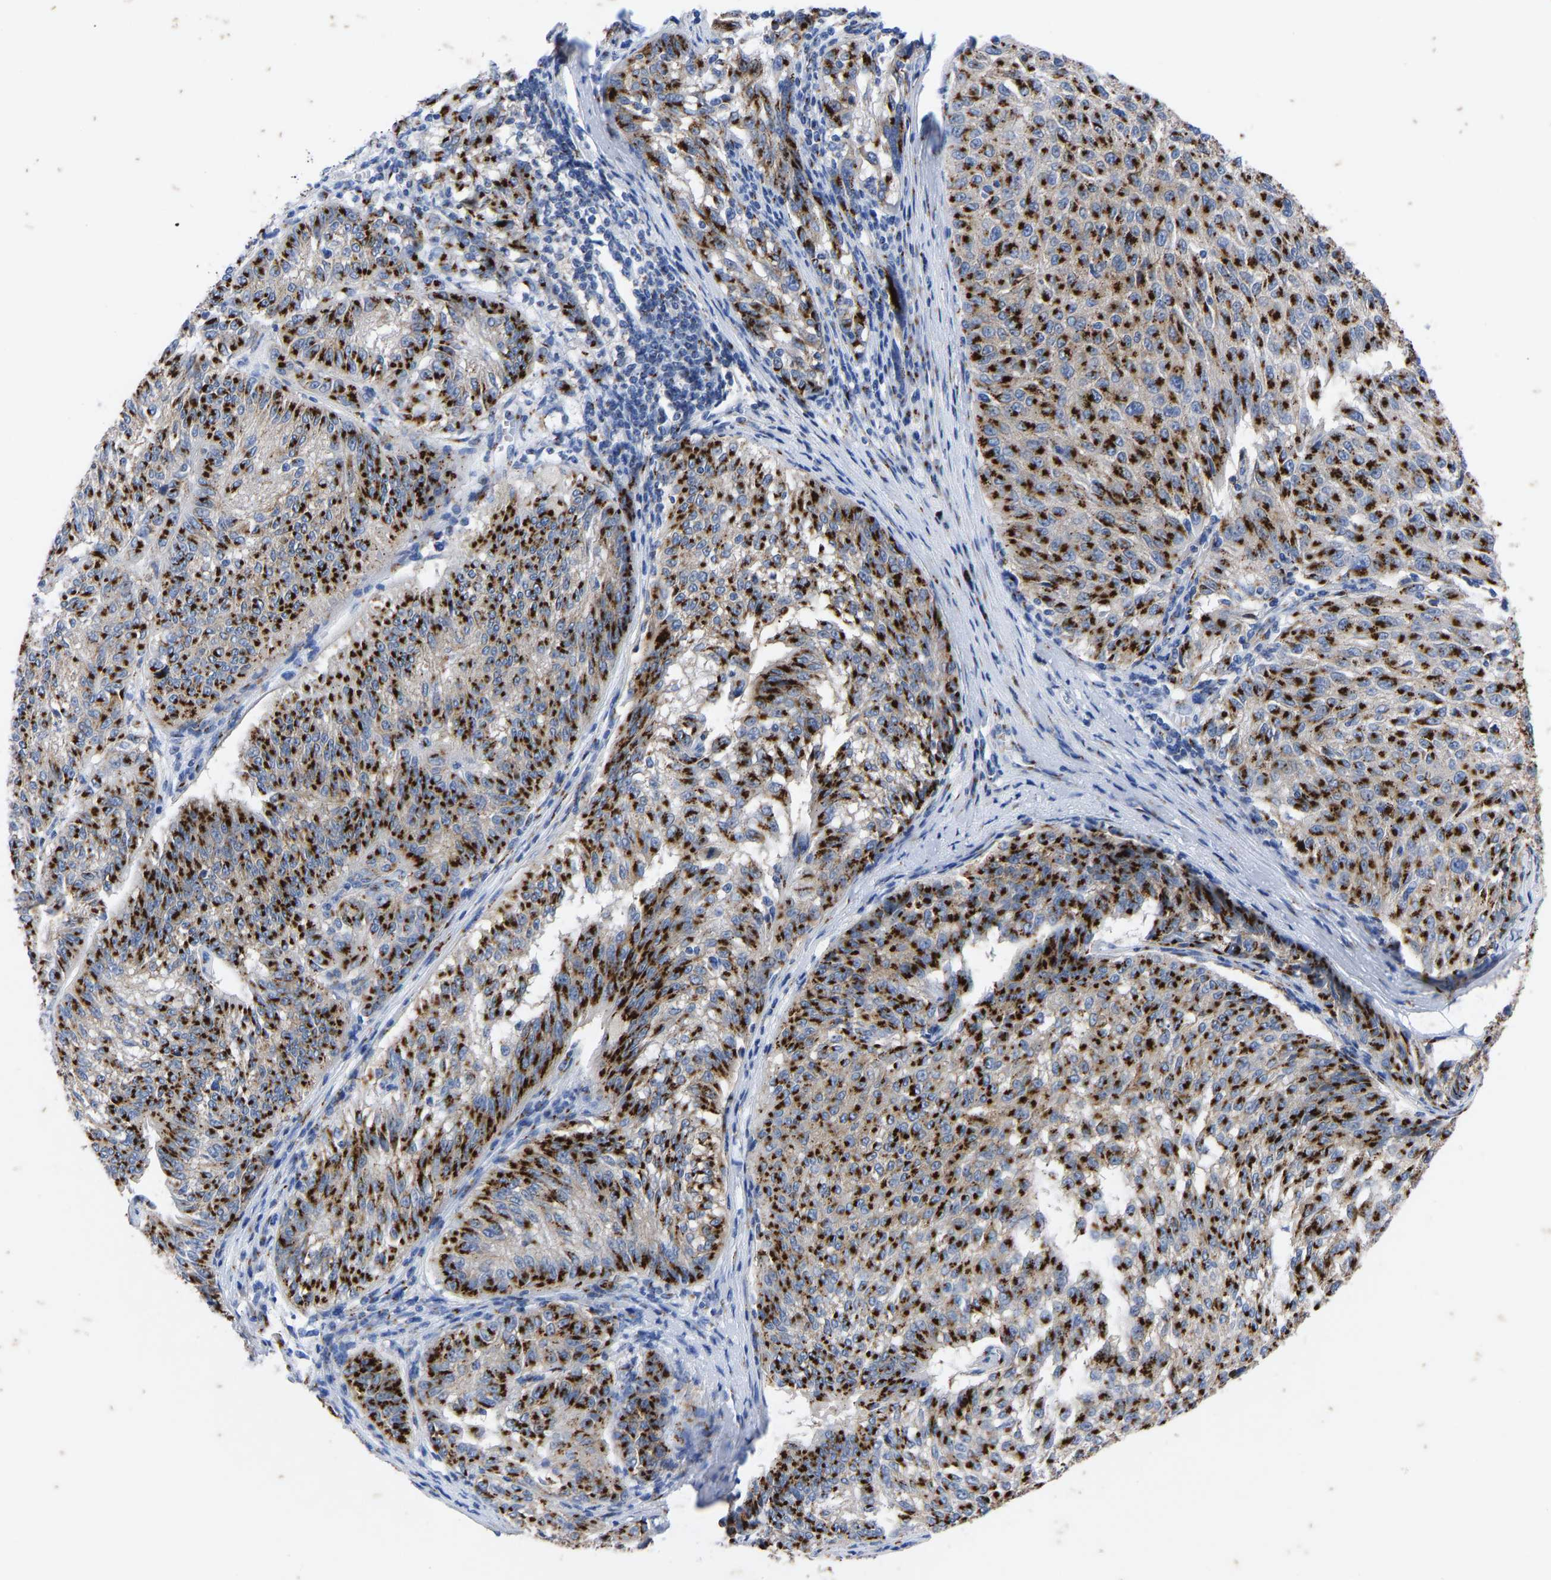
{"staining": {"intensity": "strong", "quantity": ">75%", "location": "cytoplasmic/membranous"}, "tissue": "melanoma", "cell_type": "Tumor cells", "image_type": "cancer", "snomed": [{"axis": "morphology", "description": "Malignant melanoma, NOS"}, {"axis": "topography", "description": "Skin"}], "caption": "Immunohistochemistry (IHC) (DAB) staining of human melanoma displays strong cytoplasmic/membranous protein positivity in about >75% of tumor cells.", "gene": "TMEM87A", "patient": {"sex": "female", "age": 72}}